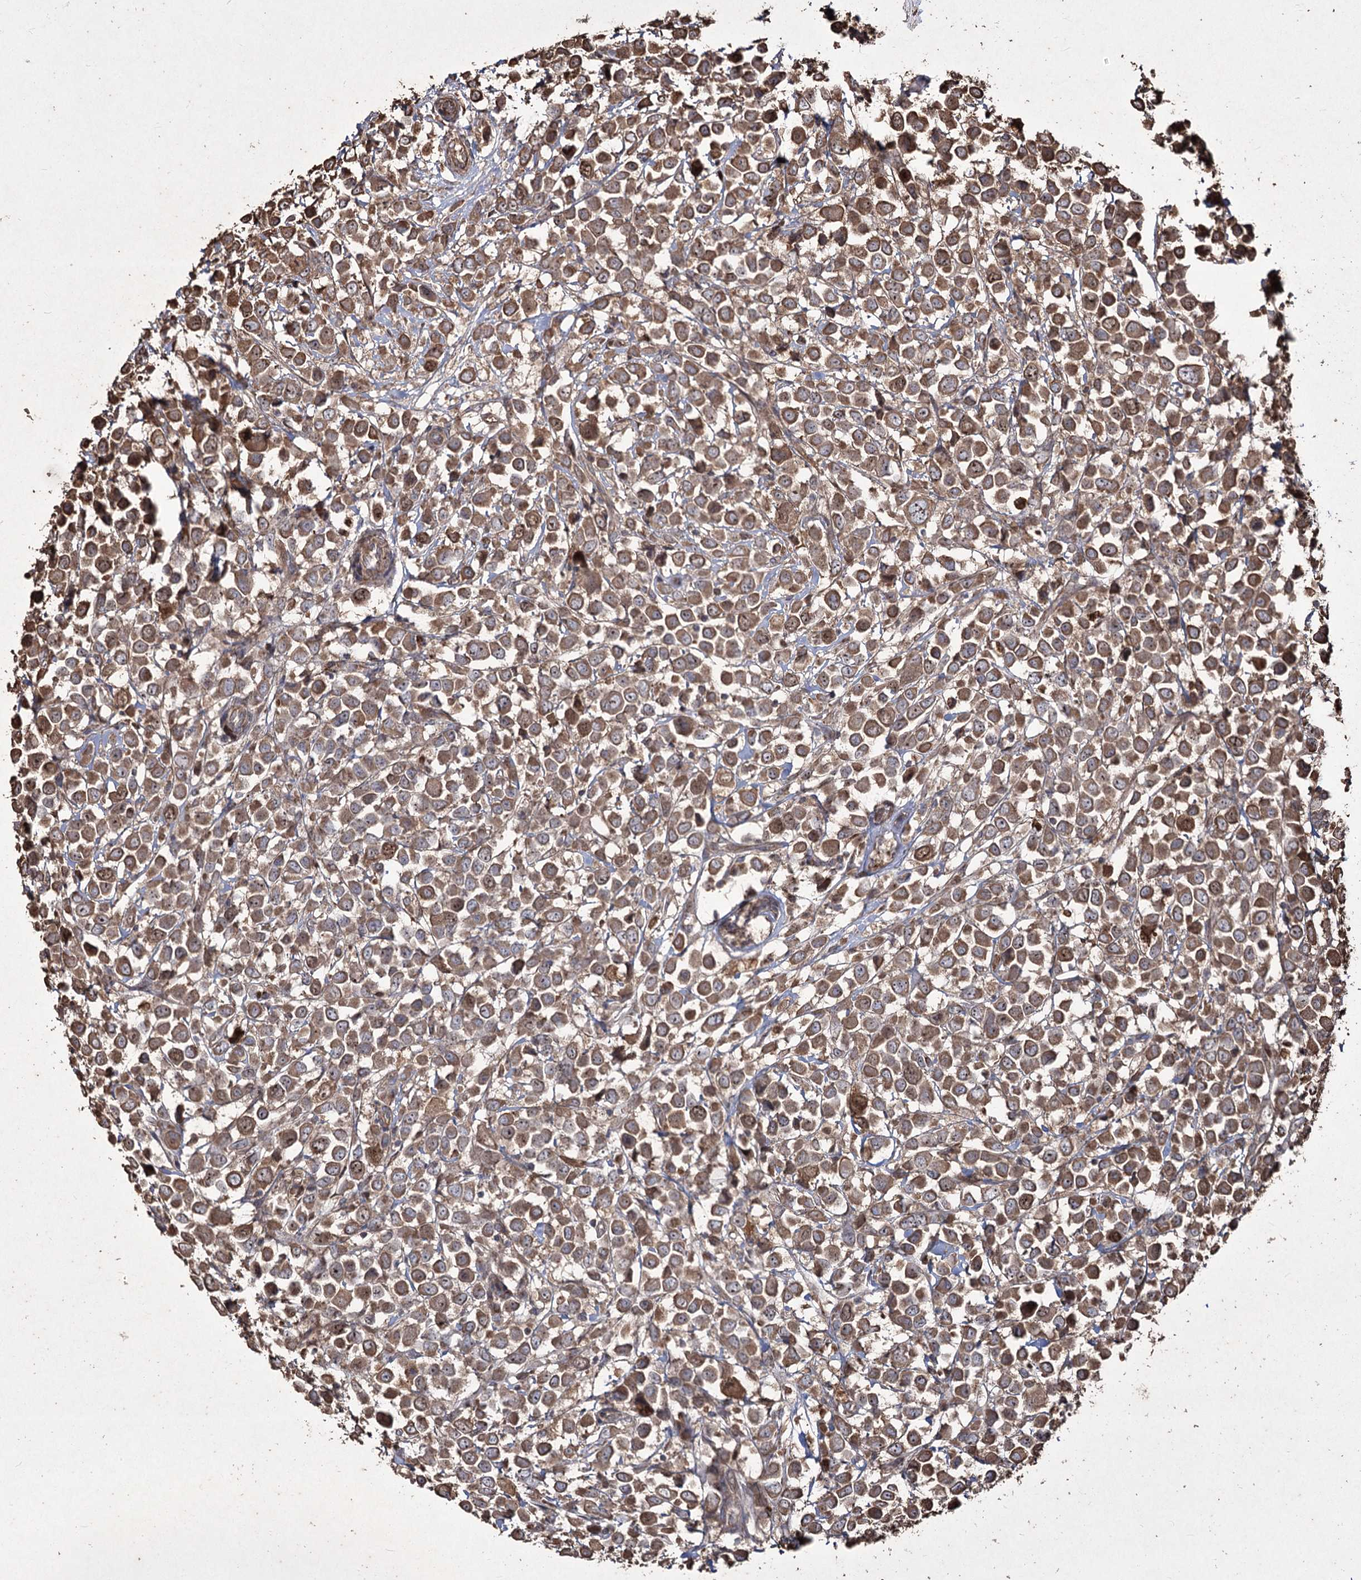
{"staining": {"intensity": "moderate", "quantity": ">75%", "location": "cytoplasmic/membranous"}, "tissue": "breast cancer", "cell_type": "Tumor cells", "image_type": "cancer", "snomed": [{"axis": "morphology", "description": "Duct carcinoma"}, {"axis": "topography", "description": "Breast"}], "caption": "The immunohistochemical stain shows moderate cytoplasmic/membranous positivity in tumor cells of breast cancer (invasive ductal carcinoma) tissue.", "gene": "PRC1", "patient": {"sex": "female", "age": 61}}